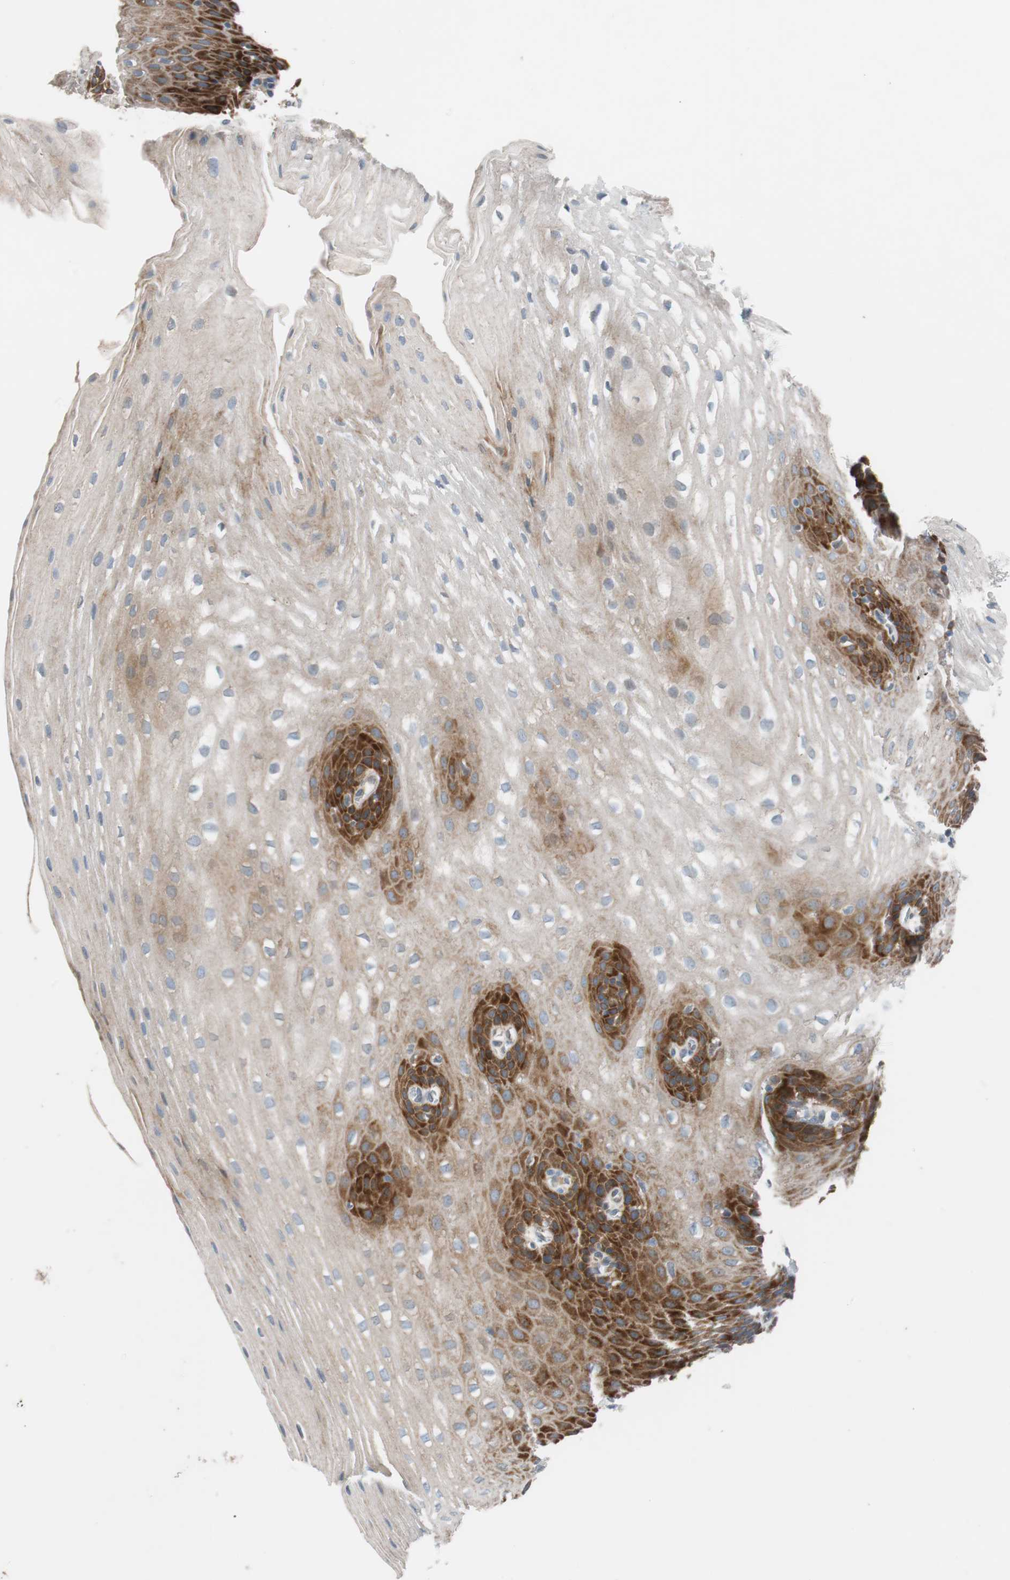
{"staining": {"intensity": "strong", "quantity": "25%-75%", "location": "cytoplasmic/membranous"}, "tissue": "esophagus", "cell_type": "Squamous epithelial cells", "image_type": "normal", "snomed": [{"axis": "morphology", "description": "Normal tissue, NOS"}, {"axis": "topography", "description": "Esophagus"}], "caption": "Esophagus was stained to show a protein in brown. There is high levels of strong cytoplasmic/membranous positivity in about 25%-75% of squamous epithelial cells. (brown staining indicates protein expression, while blue staining denotes nuclei).", "gene": "FAAH", "patient": {"sex": "male", "age": 48}}